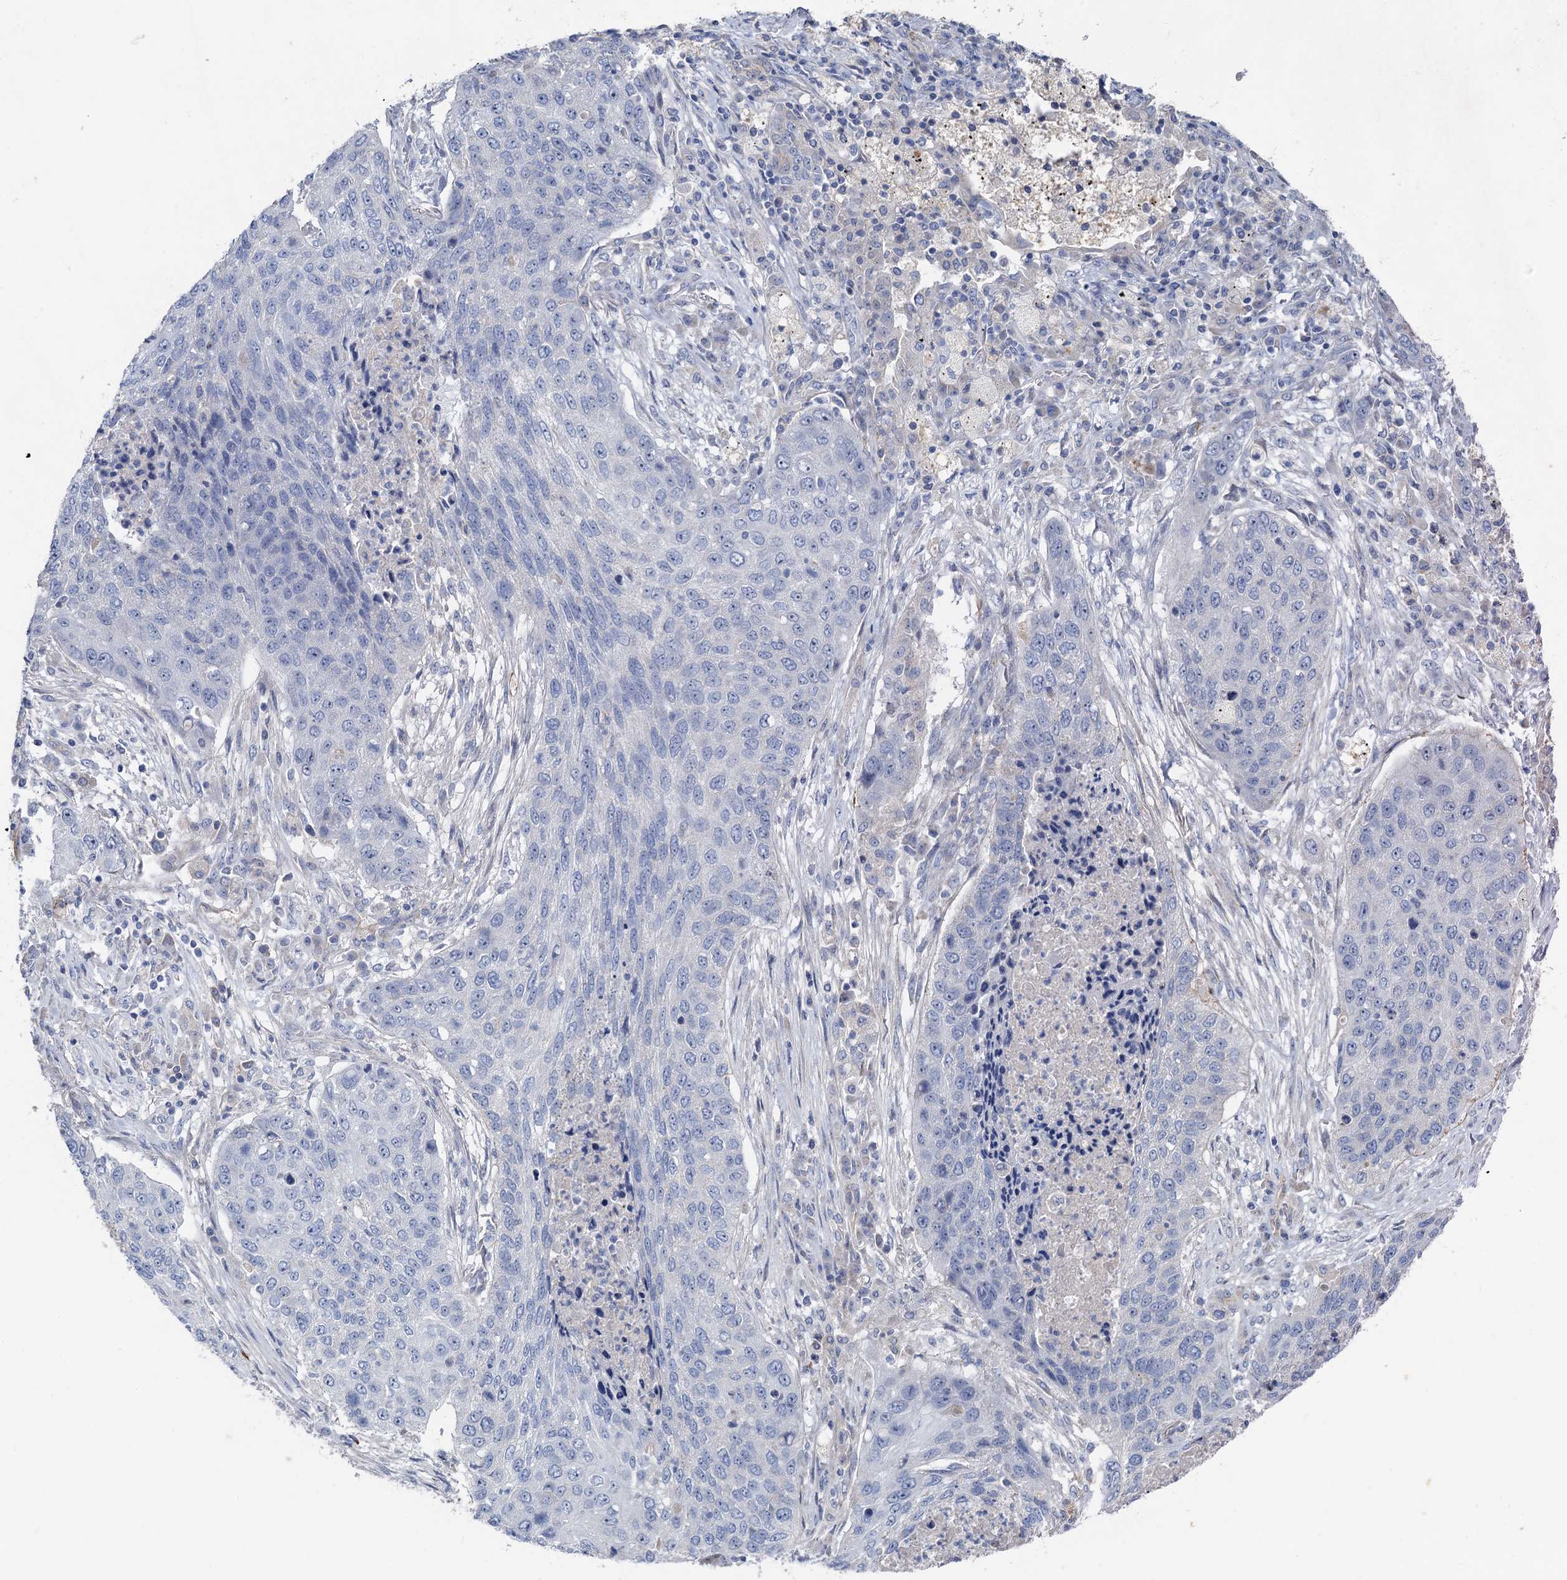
{"staining": {"intensity": "negative", "quantity": "none", "location": "none"}, "tissue": "lung cancer", "cell_type": "Tumor cells", "image_type": "cancer", "snomed": [{"axis": "morphology", "description": "Squamous cell carcinoma, NOS"}, {"axis": "topography", "description": "Lung"}], "caption": "The photomicrograph reveals no staining of tumor cells in lung cancer. (Brightfield microscopy of DAB immunohistochemistry (IHC) at high magnification).", "gene": "PLLP", "patient": {"sex": "female", "age": 63}}